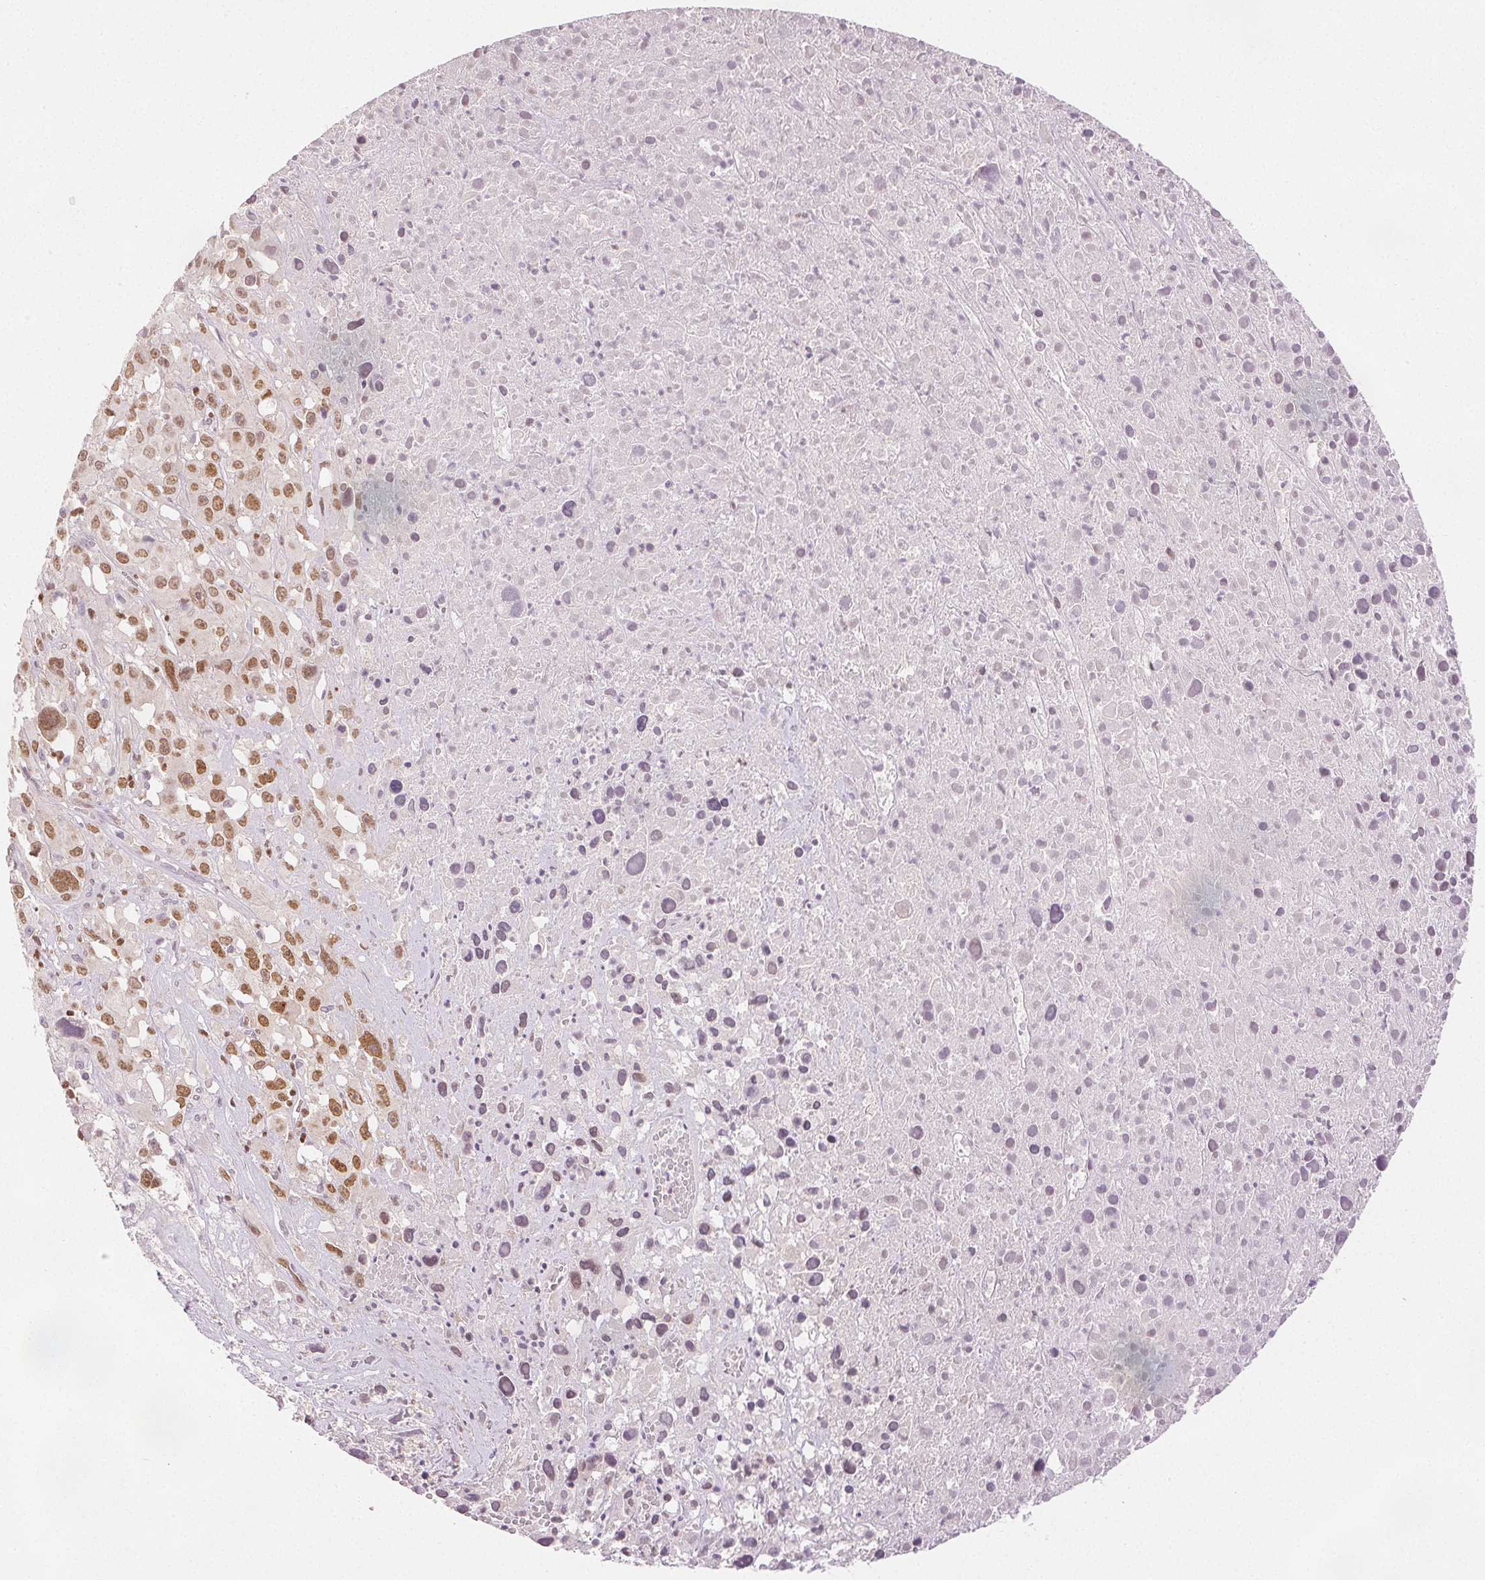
{"staining": {"intensity": "moderate", "quantity": ">75%", "location": "nuclear"}, "tissue": "melanoma", "cell_type": "Tumor cells", "image_type": "cancer", "snomed": [{"axis": "morphology", "description": "Malignant melanoma, Metastatic site"}, {"axis": "topography", "description": "Soft tissue"}], "caption": "Human melanoma stained with a brown dye demonstrates moderate nuclear positive expression in about >75% of tumor cells.", "gene": "RUNX2", "patient": {"sex": "male", "age": 50}}